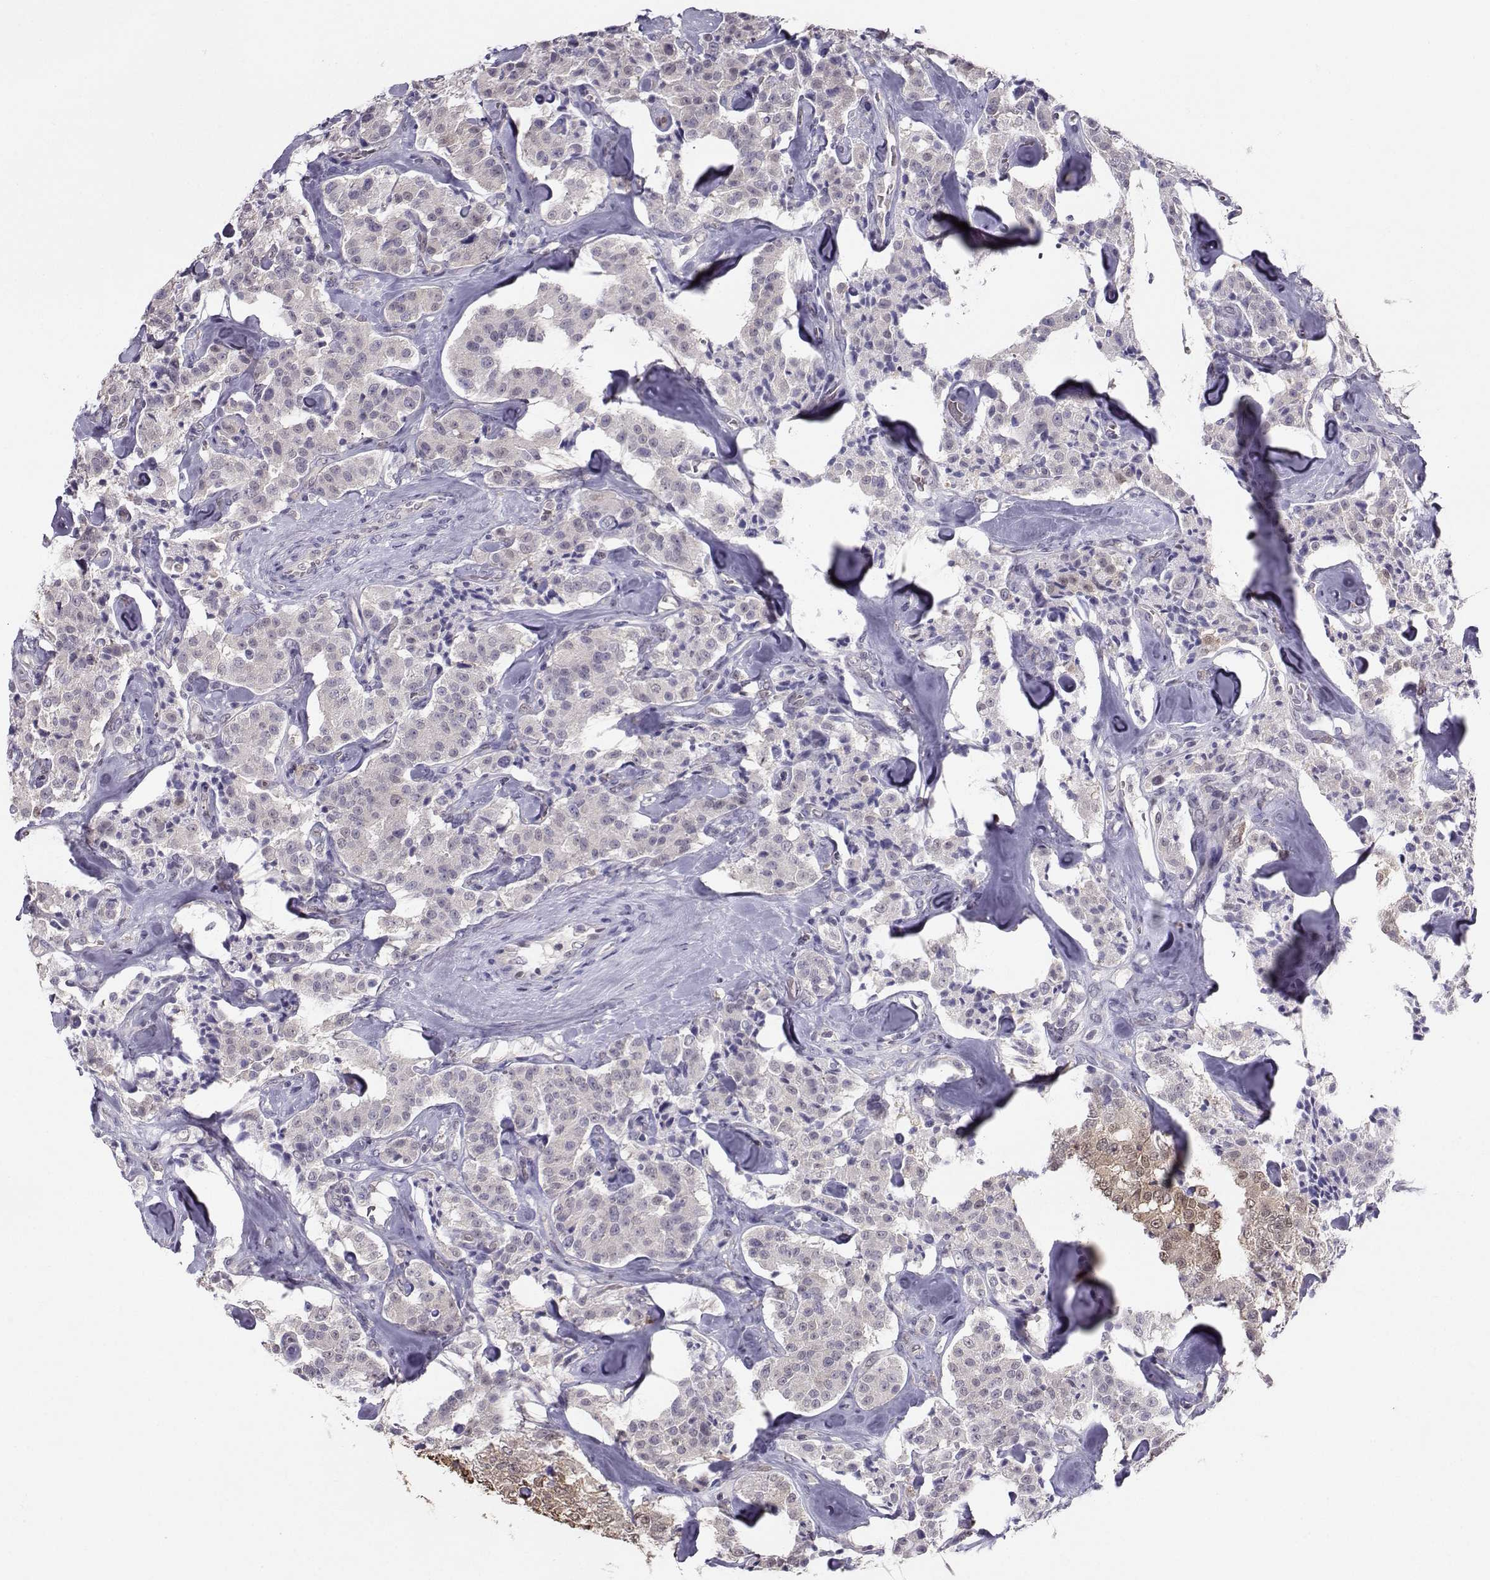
{"staining": {"intensity": "negative", "quantity": "none", "location": "none"}, "tissue": "carcinoid", "cell_type": "Tumor cells", "image_type": "cancer", "snomed": [{"axis": "morphology", "description": "Carcinoid, malignant, NOS"}, {"axis": "topography", "description": "Pancreas"}], "caption": "Immunohistochemistry histopathology image of neoplastic tissue: carcinoid stained with DAB displays no significant protein expression in tumor cells.", "gene": "PGK1", "patient": {"sex": "male", "age": 41}}